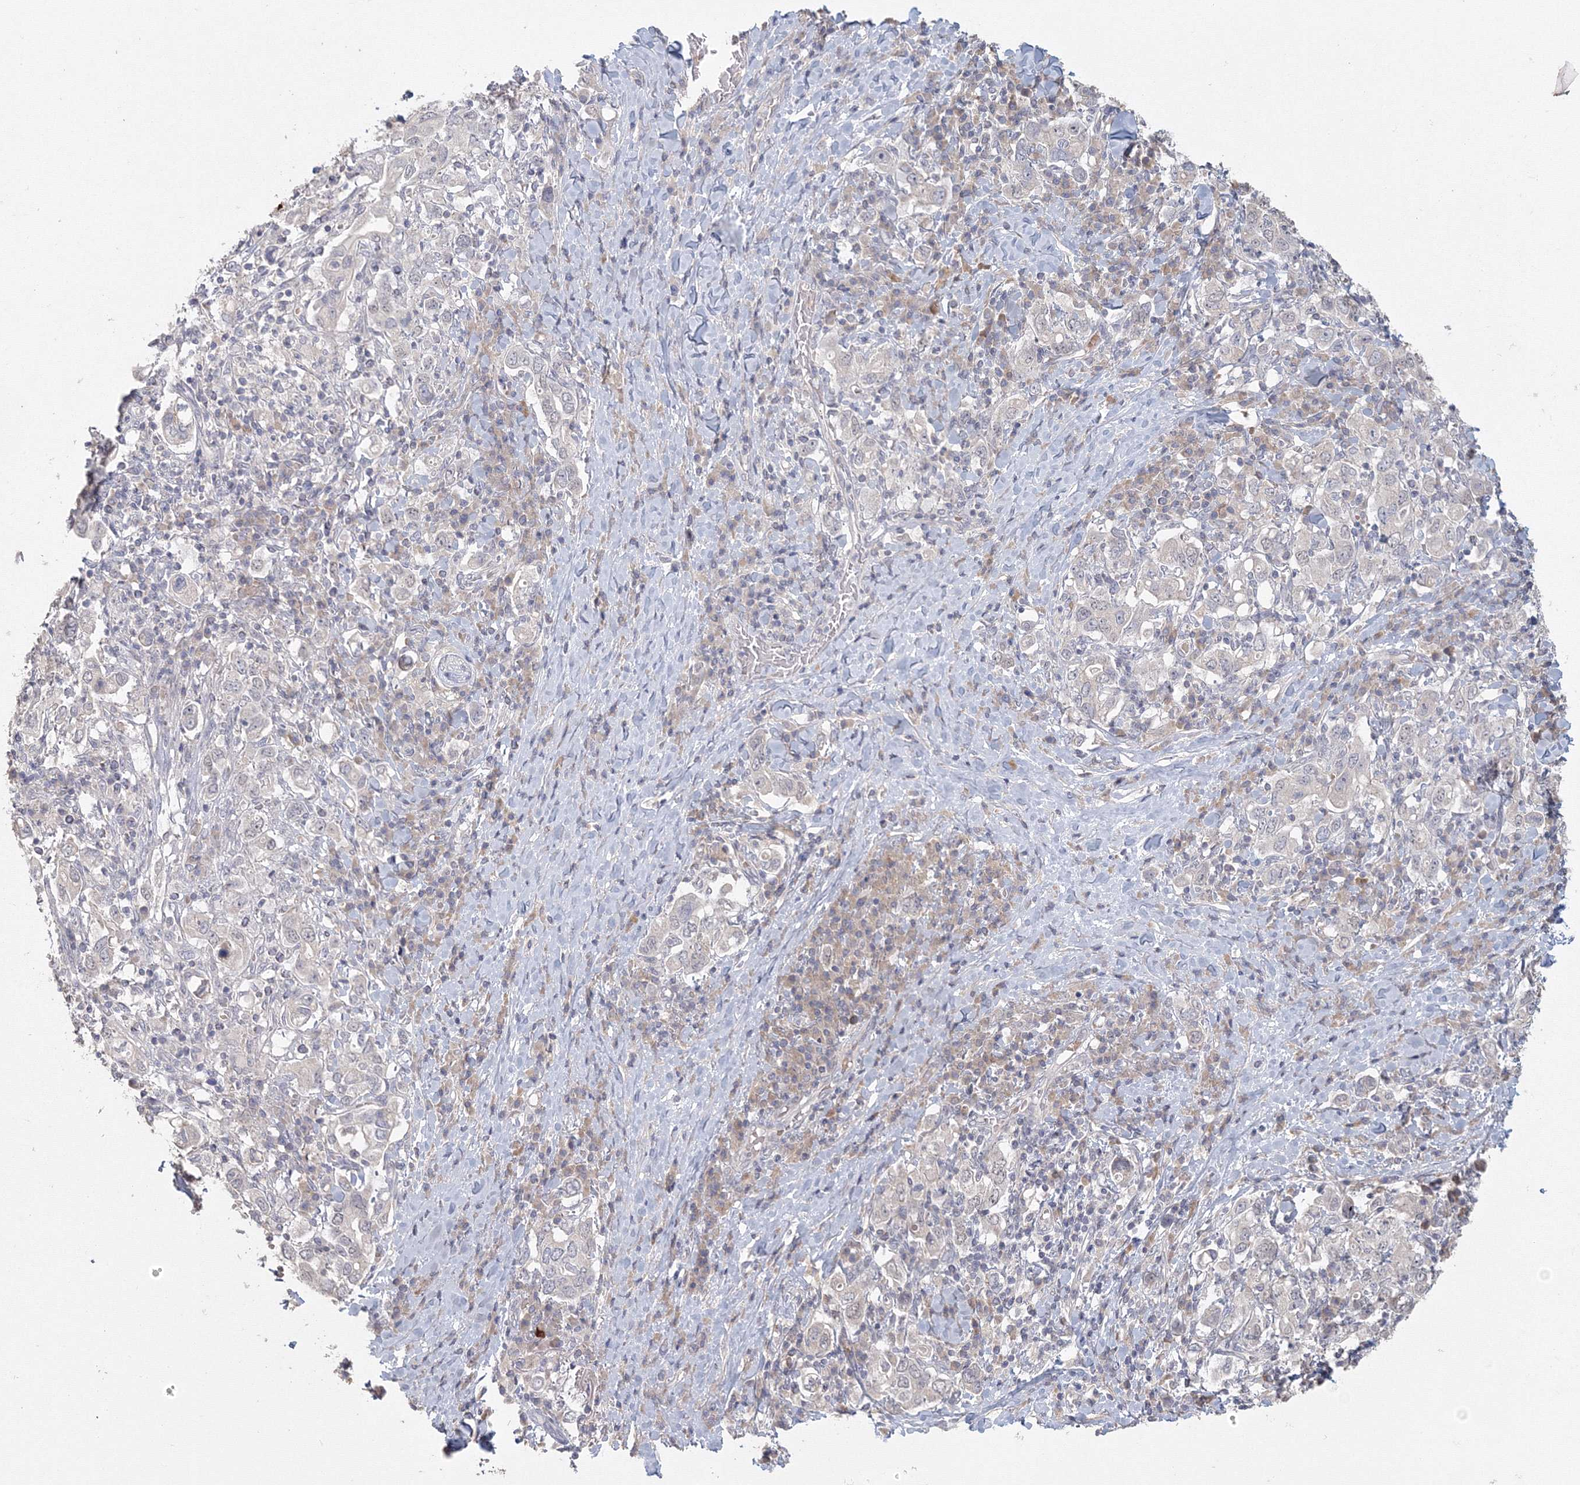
{"staining": {"intensity": "negative", "quantity": "none", "location": "none"}, "tissue": "stomach cancer", "cell_type": "Tumor cells", "image_type": "cancer", "snomed": [{"axis": "morphology", "description": "Adenocarcinoma, NOS"}, {"axis": "topography", "description": "Stomach, upper"}], "caption": "IHC micrograph of human stomach cancer (adenocarcinoma) stained for a protein (brown), which reveals no staining in tumor cells.", "gene": "TACC2", "patient": {"sex": "male", "age": 62}}